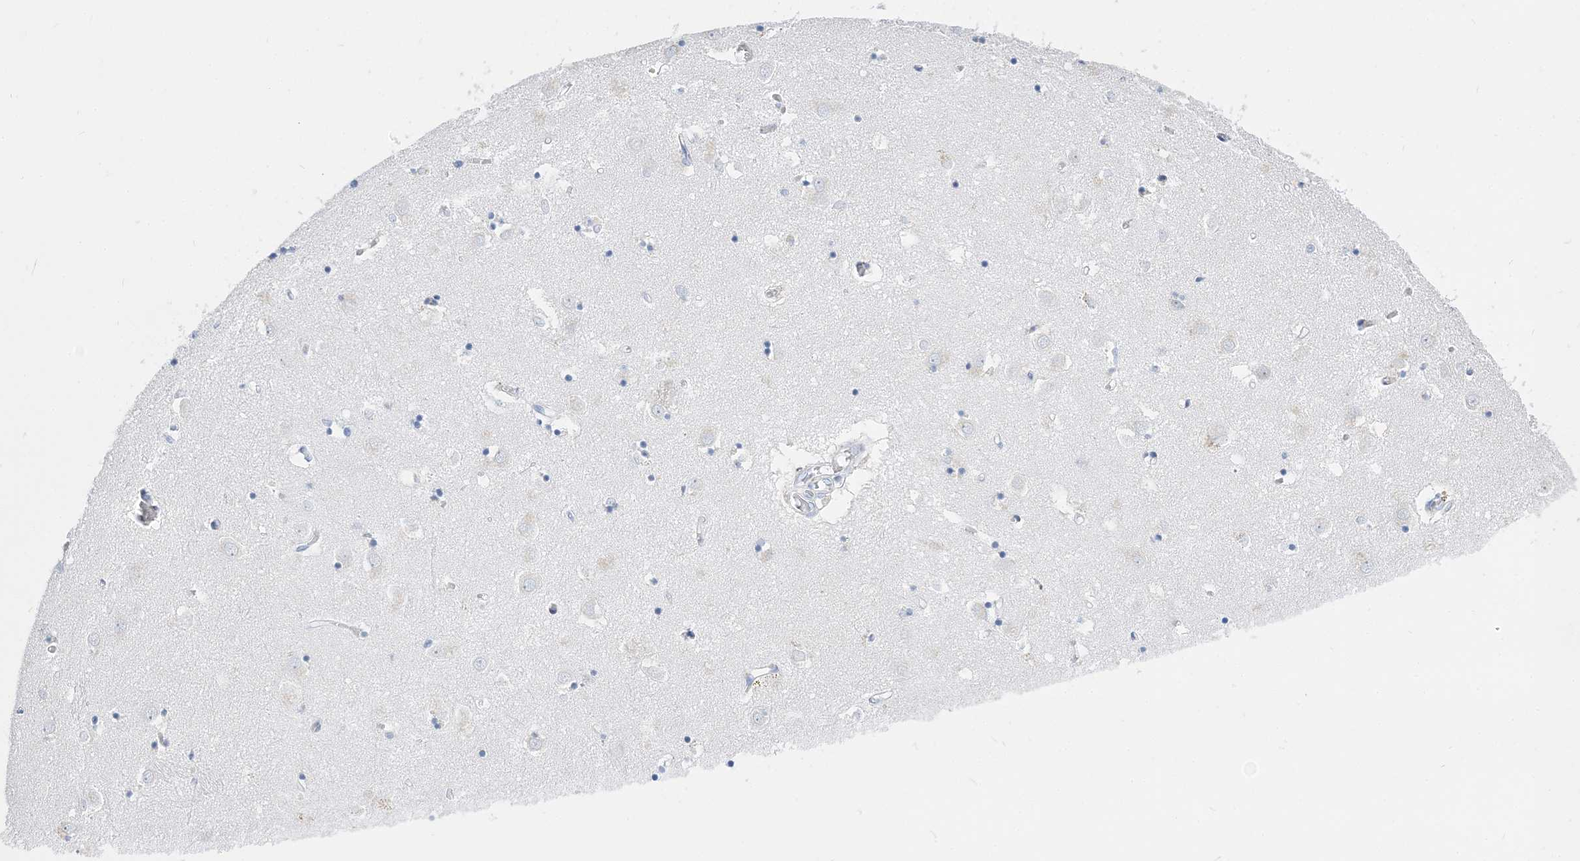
{"staining": {"intensity": "negative", "quantity": "none", "location": "none"}, "tissue": "caudate", "cell_type": "Glial cells", "image_type": "normal", "snomed": [{"axis": "morphology", "description": "Normal tissue, NOS"}, {"axis": "topography", "description": "Lateral ventricle wall"}], "caption": "Protein analysis of normal caudate reveals no significant staining in glial cells.", "gene": "TSPYL6", "patient": {"sex": "male", "age": 70}}